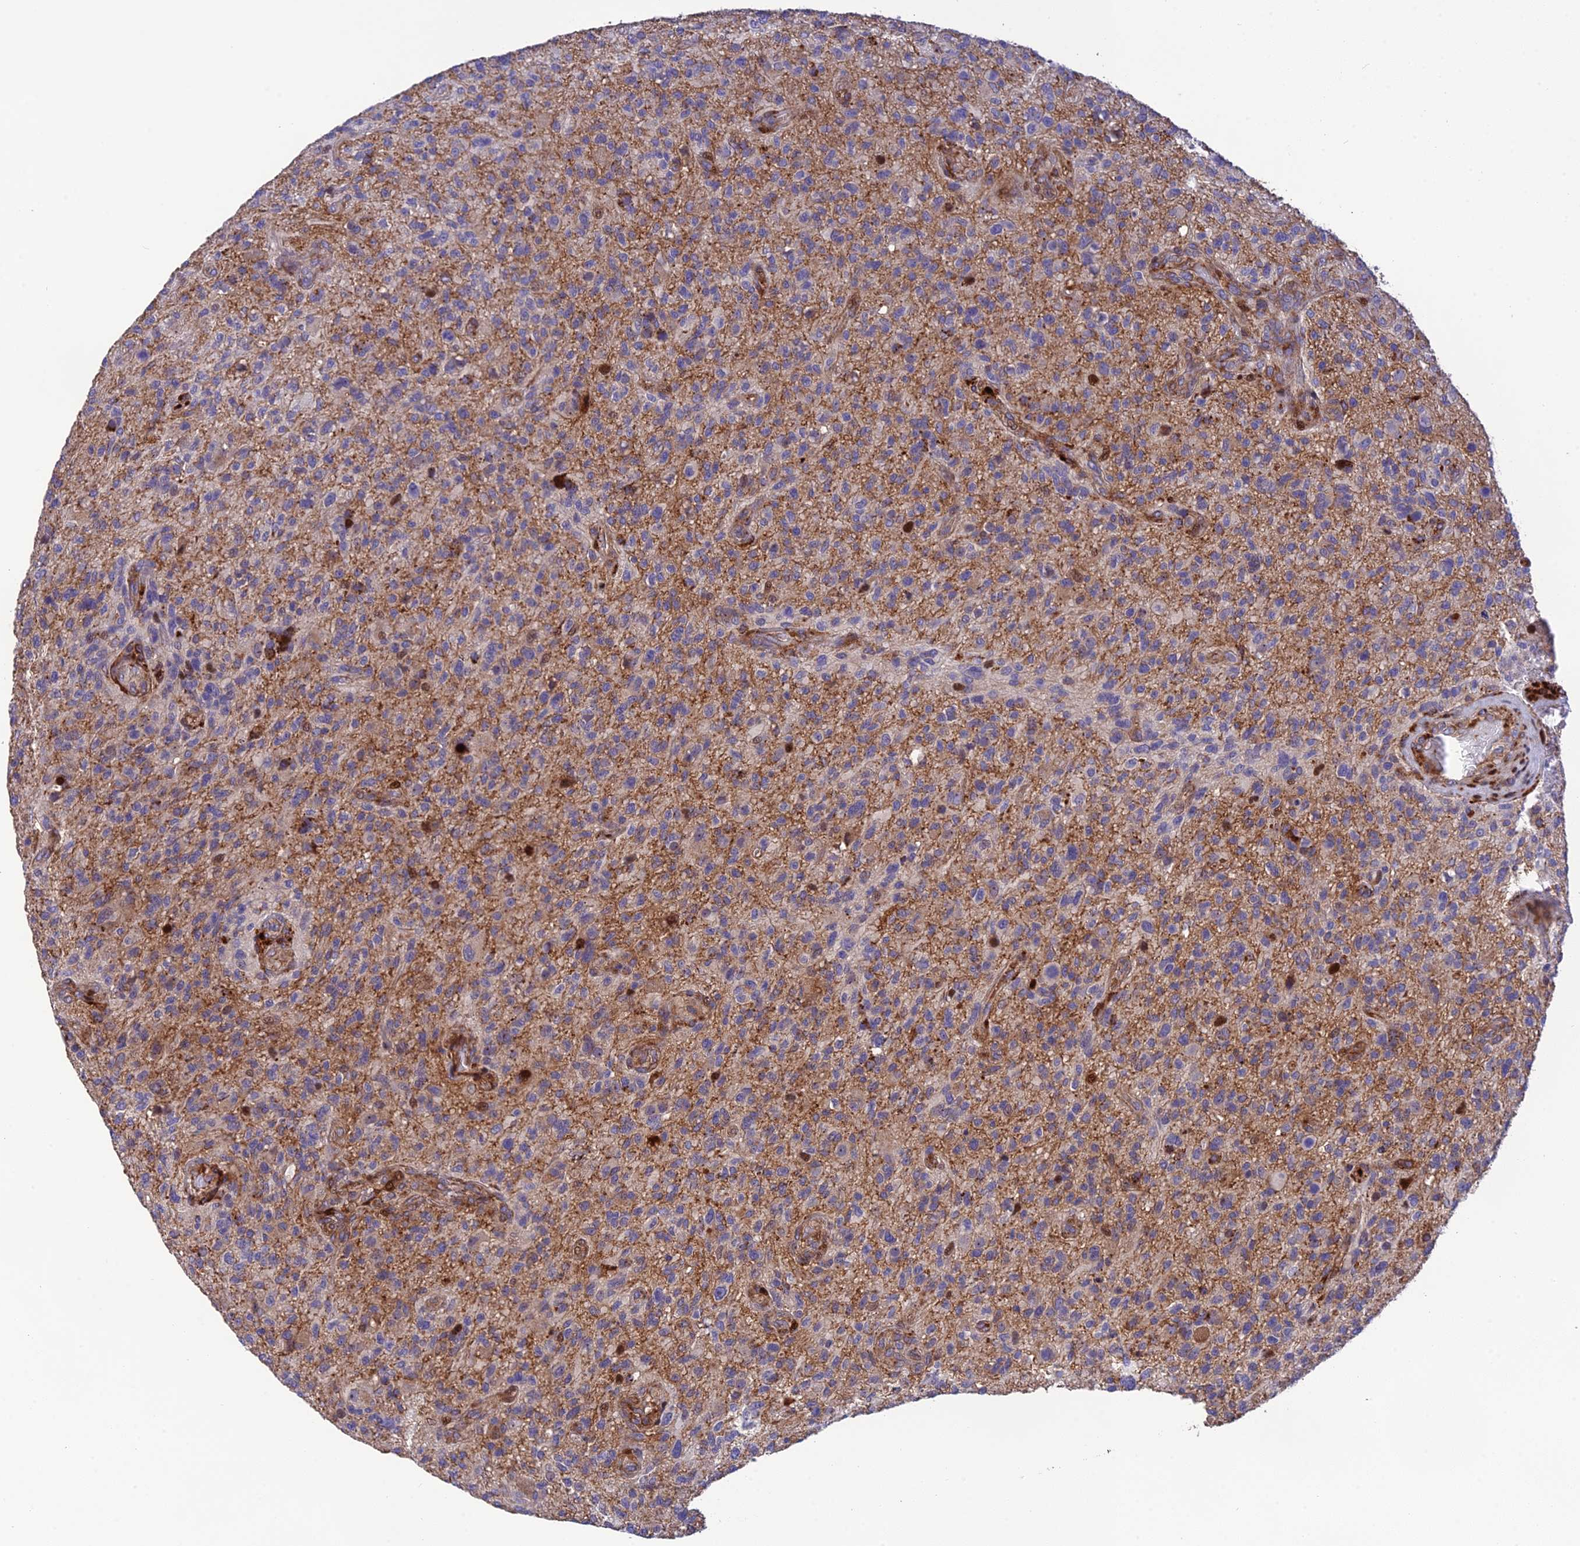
{"staining": {"intensity": "negative", "quantity": "none", "location": "none"}, "tissue": "glioma", "cell_type": "Tumor cells", "image_type": "cancer", "snomed": [{"axis": "morphology", "description": "Glioma, malignant, High grade"}, {"axis": "topography", "description": "Brain"}], "caption": "A high-resolution photomicrograph shows immunohistochemistry (IHC) staining of glioma, which demonstrates no significant expression in tumor cells.", "gene": "CPSF4L", "patient": {"sex": "male", "age": 47}}